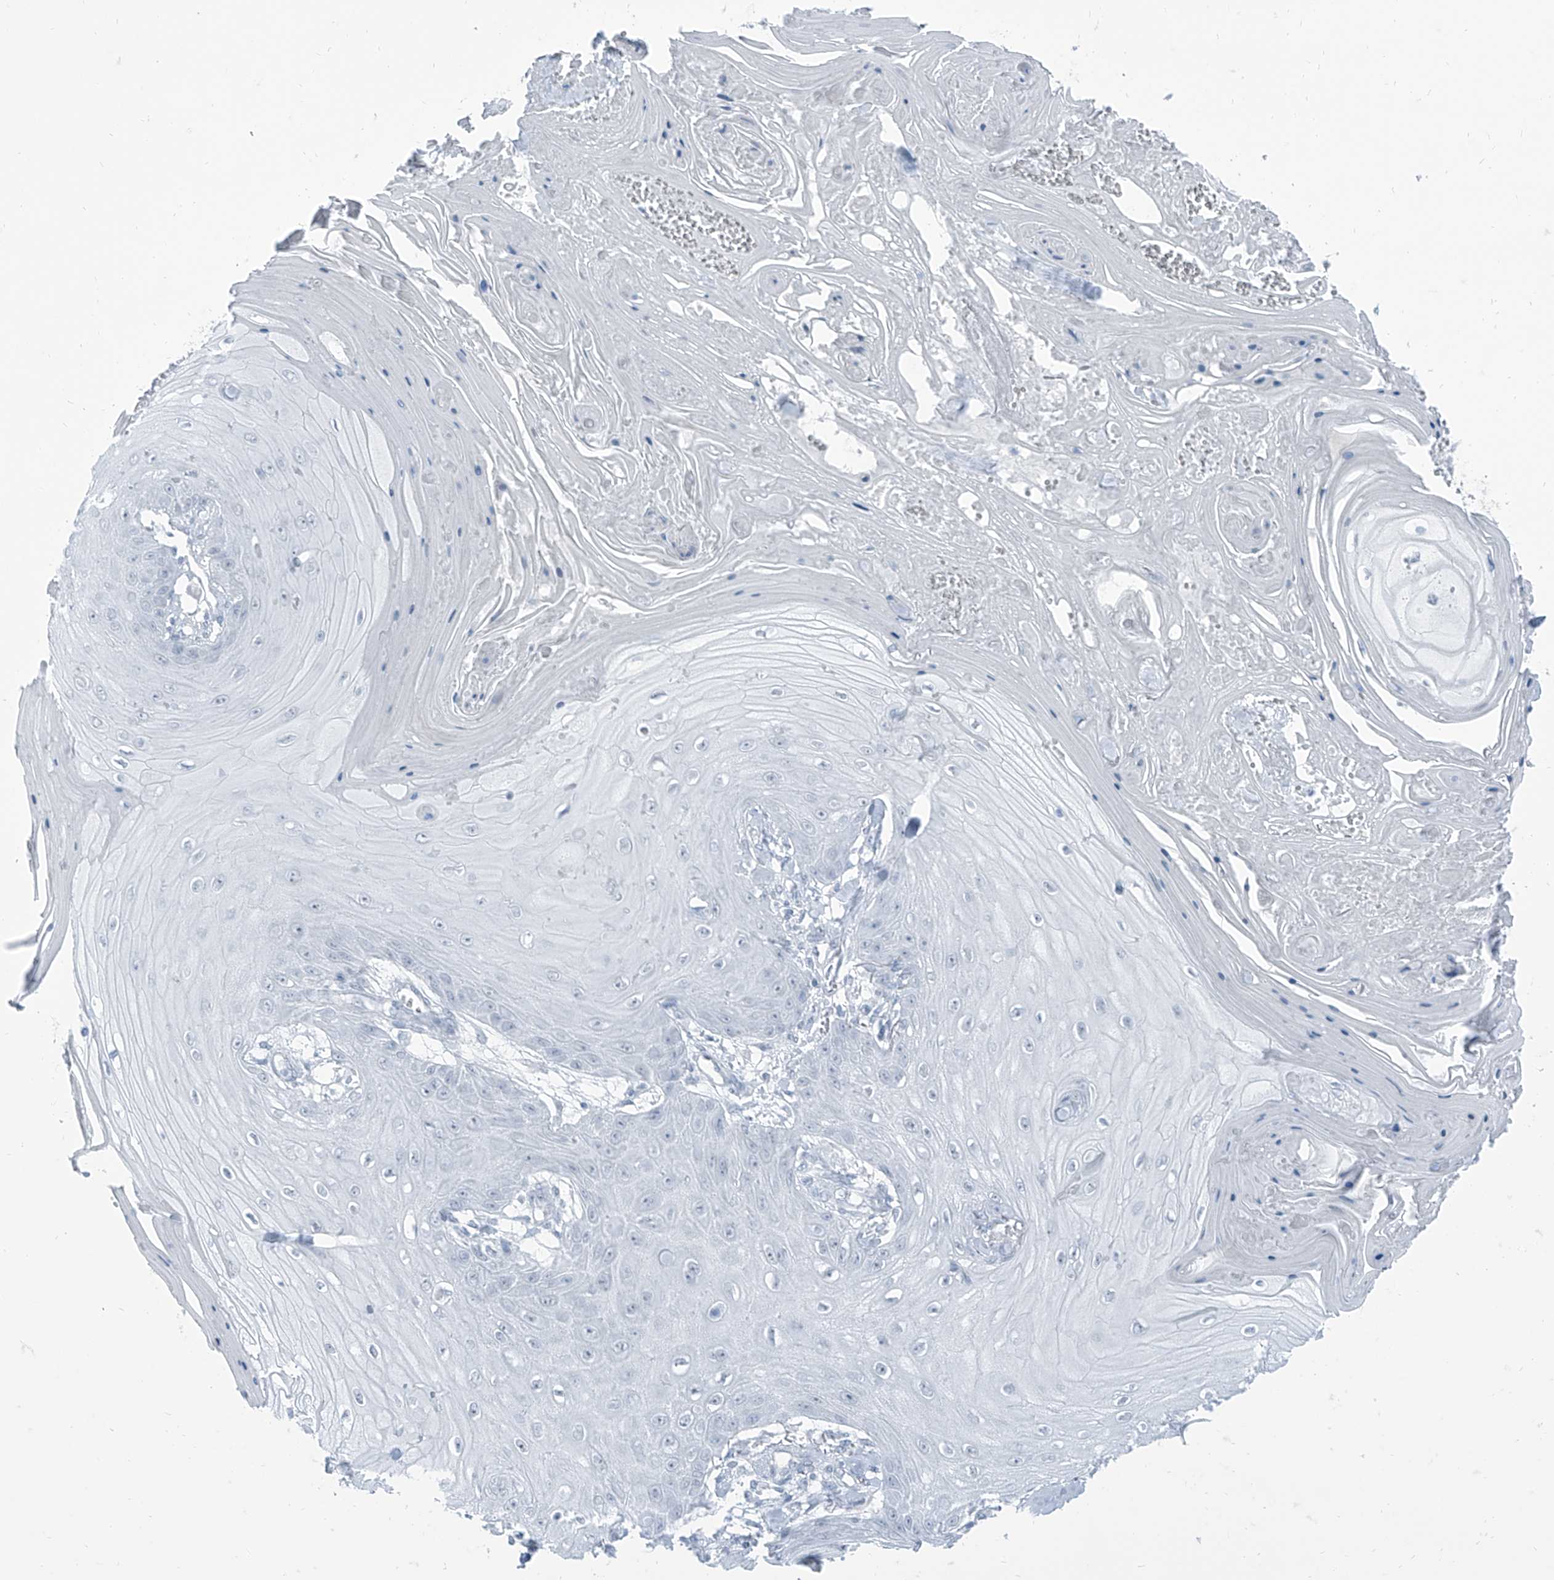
{"staining": {"intensity": "negative", "quantity": "none", "location": "none"}, "tissue": "skin cancer", "cell_type": "Tumor cells", "image_type": "cancer", "snomed": [{"axis": "morphology", "description": "Squamous cell carcinoma, NOS"}, {"axis": "topography", "description": "Skin"}], "caption": "Immunohistochemistry photomicrograph of human skin cancer (squamous cell carcinoma) stained for a protein (brown), which displays no positivity in tumor cells.", "gene": "RGN", "patient": {"sex": "male", "age": 74}}